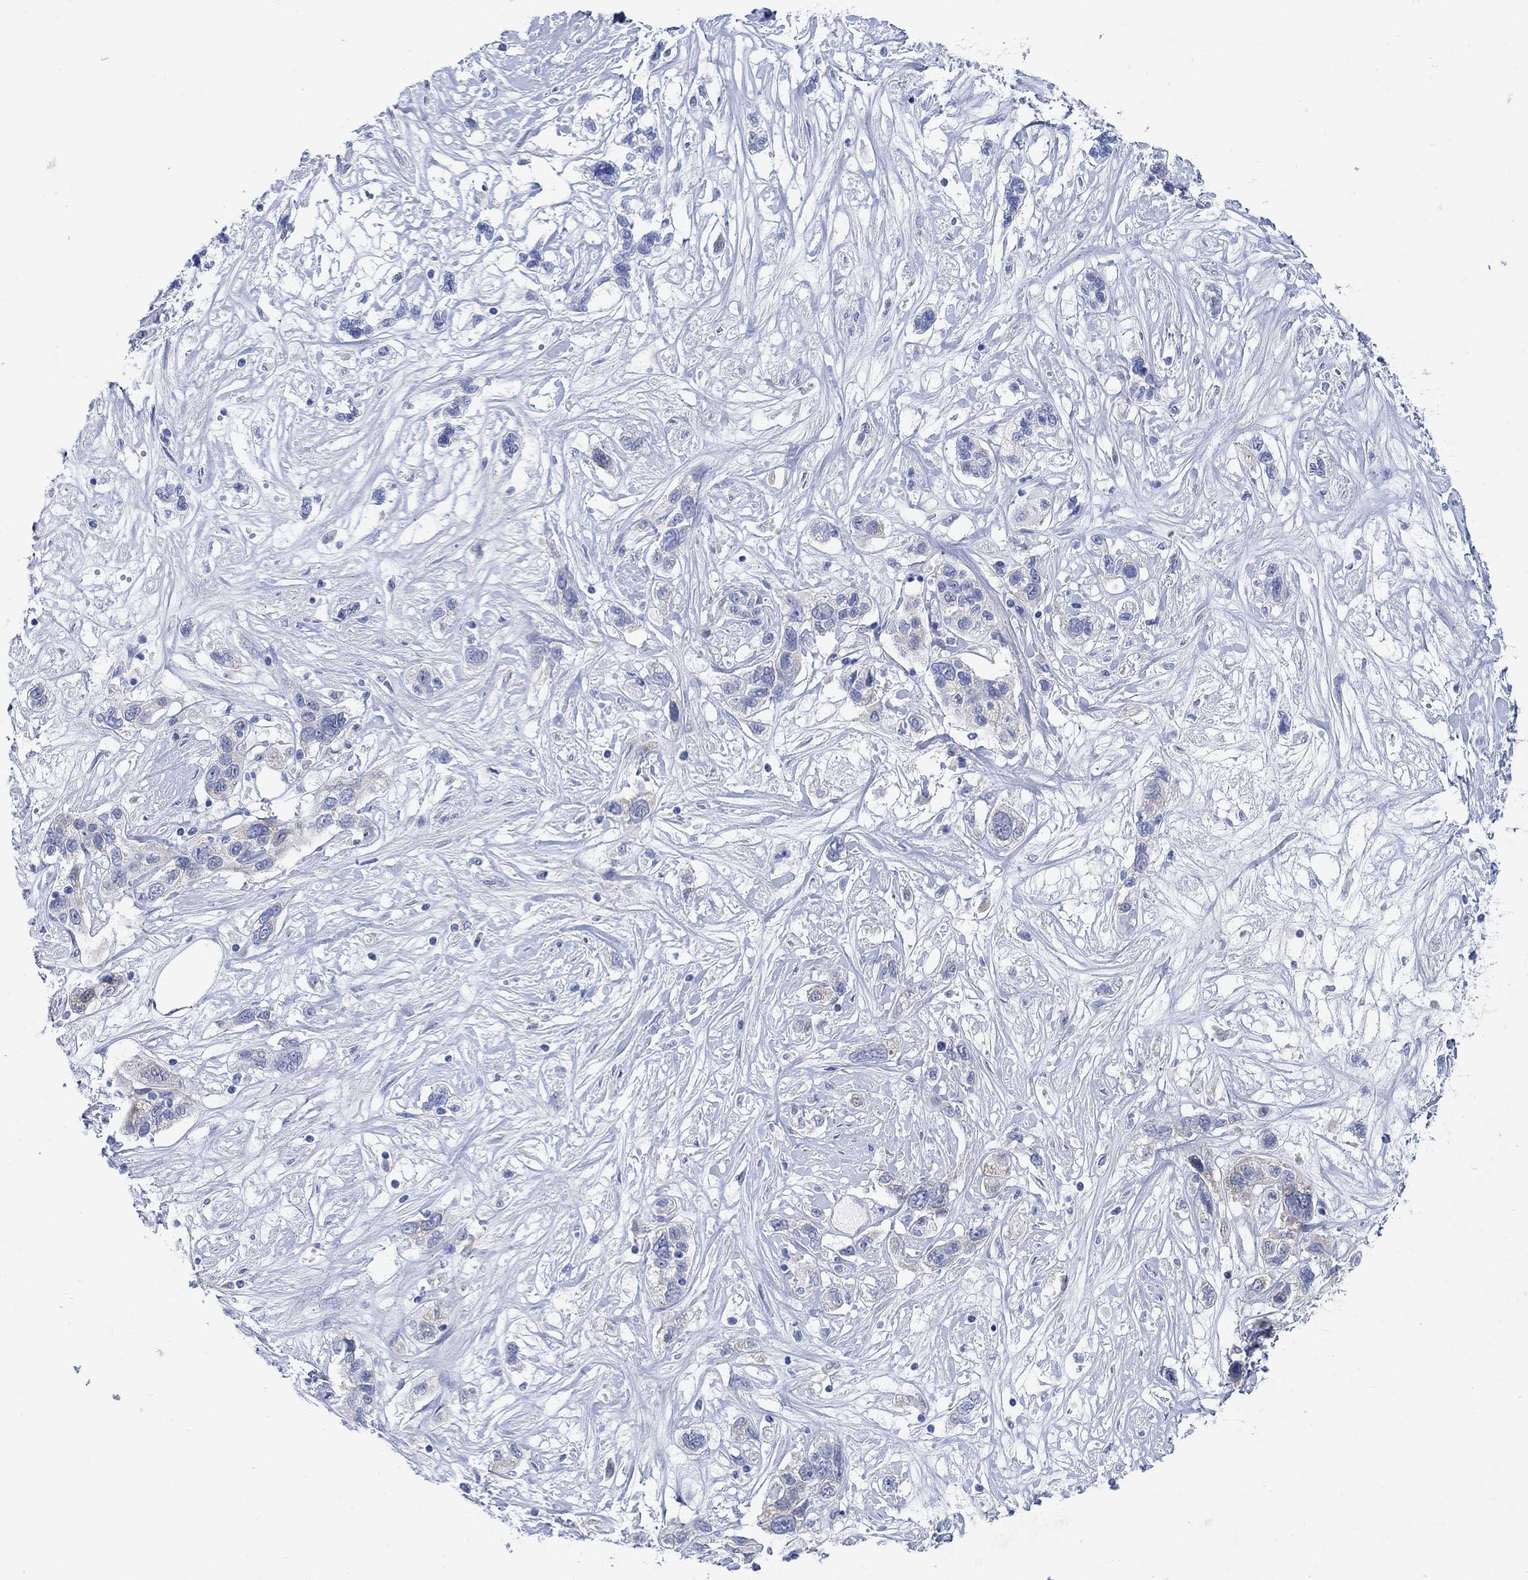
{"staining": {"intensity": "negative", "quantity": "none", "location": "none"}, "tissue": "liver cancer", "cell_type": "Tumor cells", "image_type": "cancer", "snomed": [{"axis": "morphology", "description": "Adenocarcinoma, NOS"}, {"axis": "morphology", "description": "Cholangiocarcinoma"}, {"axis": "topography", "description": "Liver"}], "caption": "Liver cancer (cholangiocarcinoma) was stained to show a protein in brown. There is no significant positivity in tumor cells. Nuclei are stained in blue.", "gene": "ZDHHC14", "patient": {"sex": "male", "age": 64}}